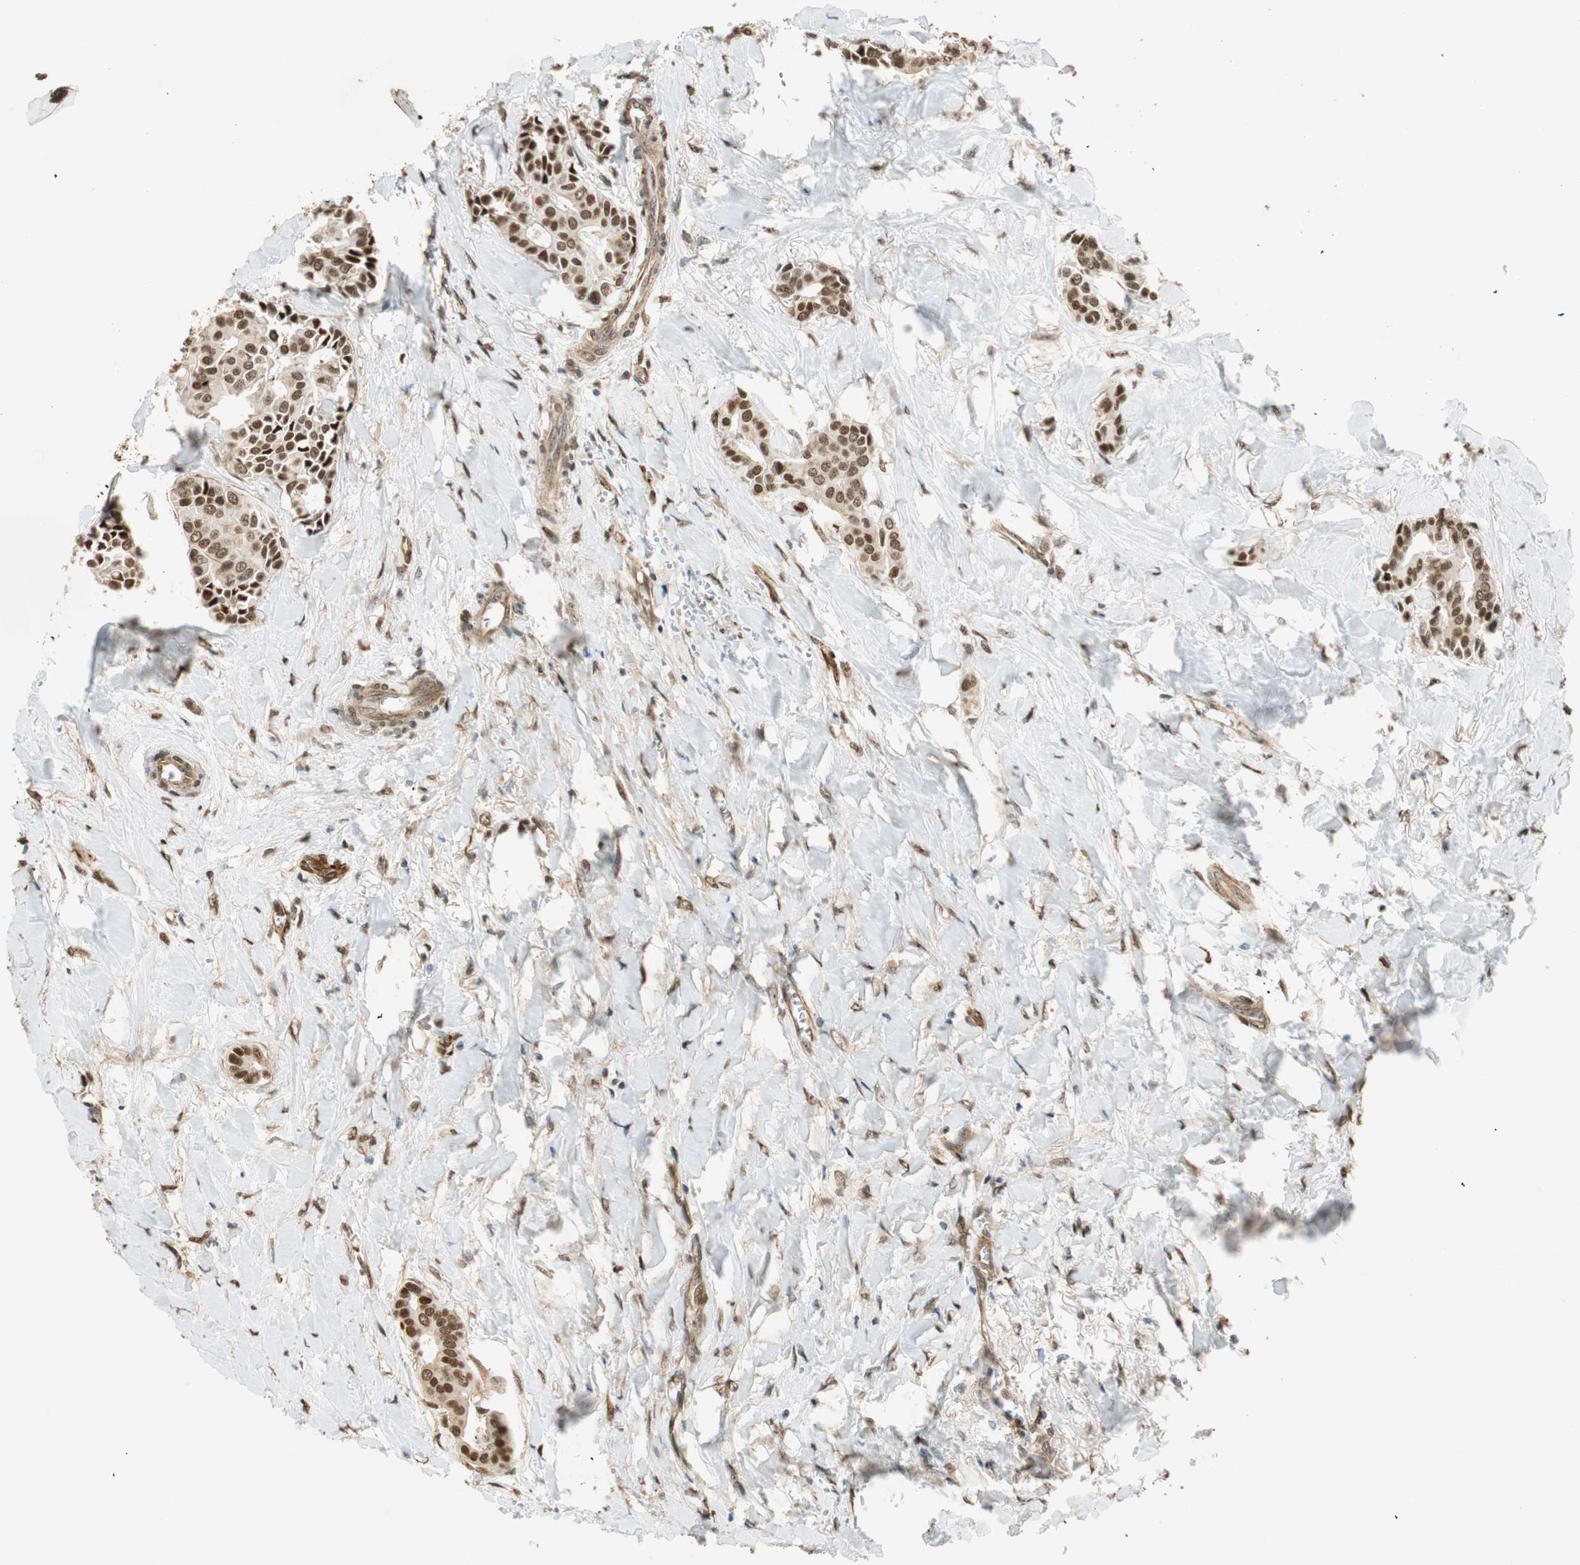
{"staining": {"intensity": "moderate", "quantity": ">75%", "location": "cytoplasmic/membranous,nuclear"}, "tissue": "head and neck cancer", "cell_type": "Tumor cells", "image_type": "cancer", "snomed": [{"axis": "morphology", "description": "Adenocarcinoma, NOS"}, {"axis": "topography", "description": "Salivary gland"}, {"axis": "topography", "description": "Head-Neck"}], "caption": "Protein staining demonstrates moderate cytoplasmic/membranous and nuclear expression in about >75% of tumor cells in adenocarcinoma (head and neck).", "gene": "NES", "patient": {"sex": "female", "age": 59}}